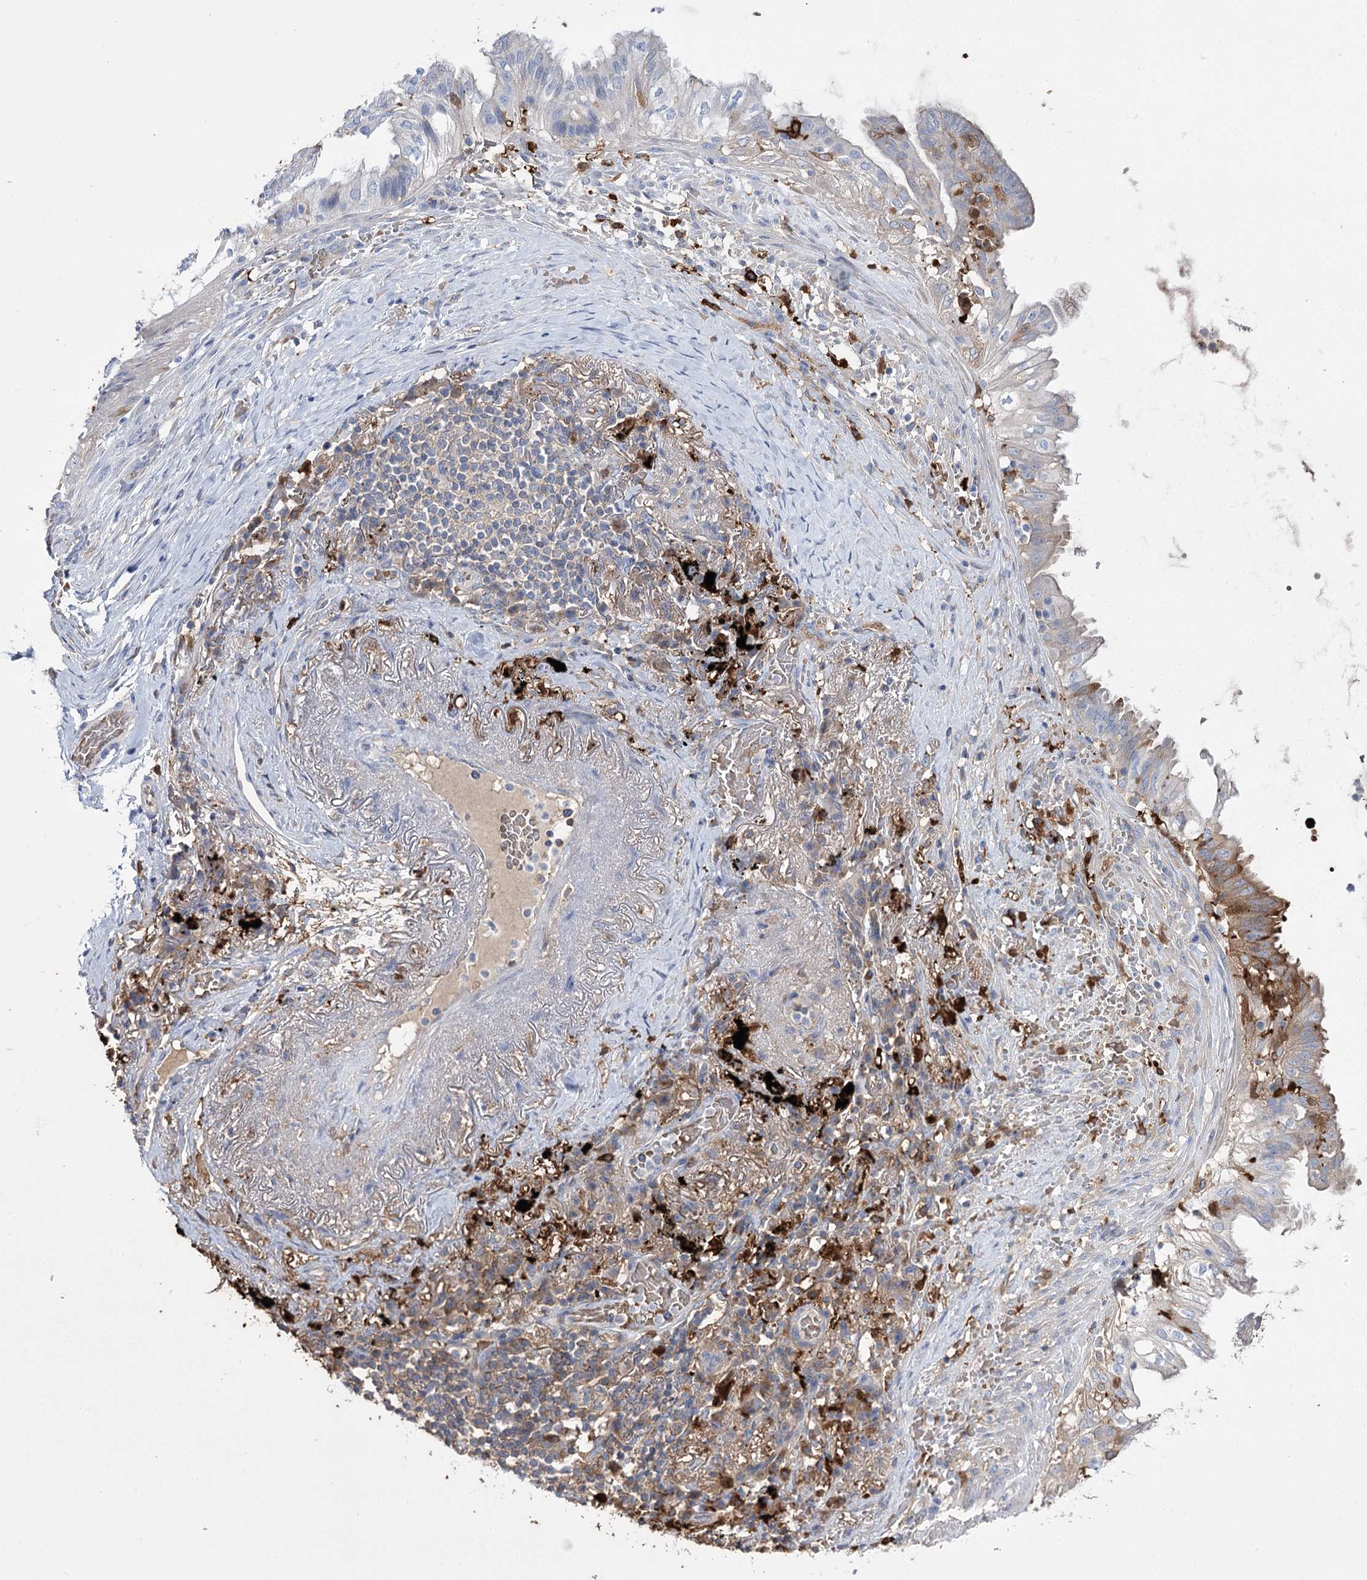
{"staining": {"intensity": "moderate", "quantity": "<25%", "location": "cytoplasmic/membranous"}, "tissue": "lung cancer", "cell_type": "Tumor cells", "image_type": "cancer", "snomed": [{"axis": "morphology", "description": "Adenocarcinoma, NOS"}, {"axis": "topography", "description": "Lung"}], "caption": "High-power microscopy captured an IHC histopathology image of lung cancer (adenocarcinoma), revealing moderate cytoplasmic/membranous expression in about <25% of tumor cells.", "gene": "ZNF622", "patient": {"sex": "female", "age": 70}}